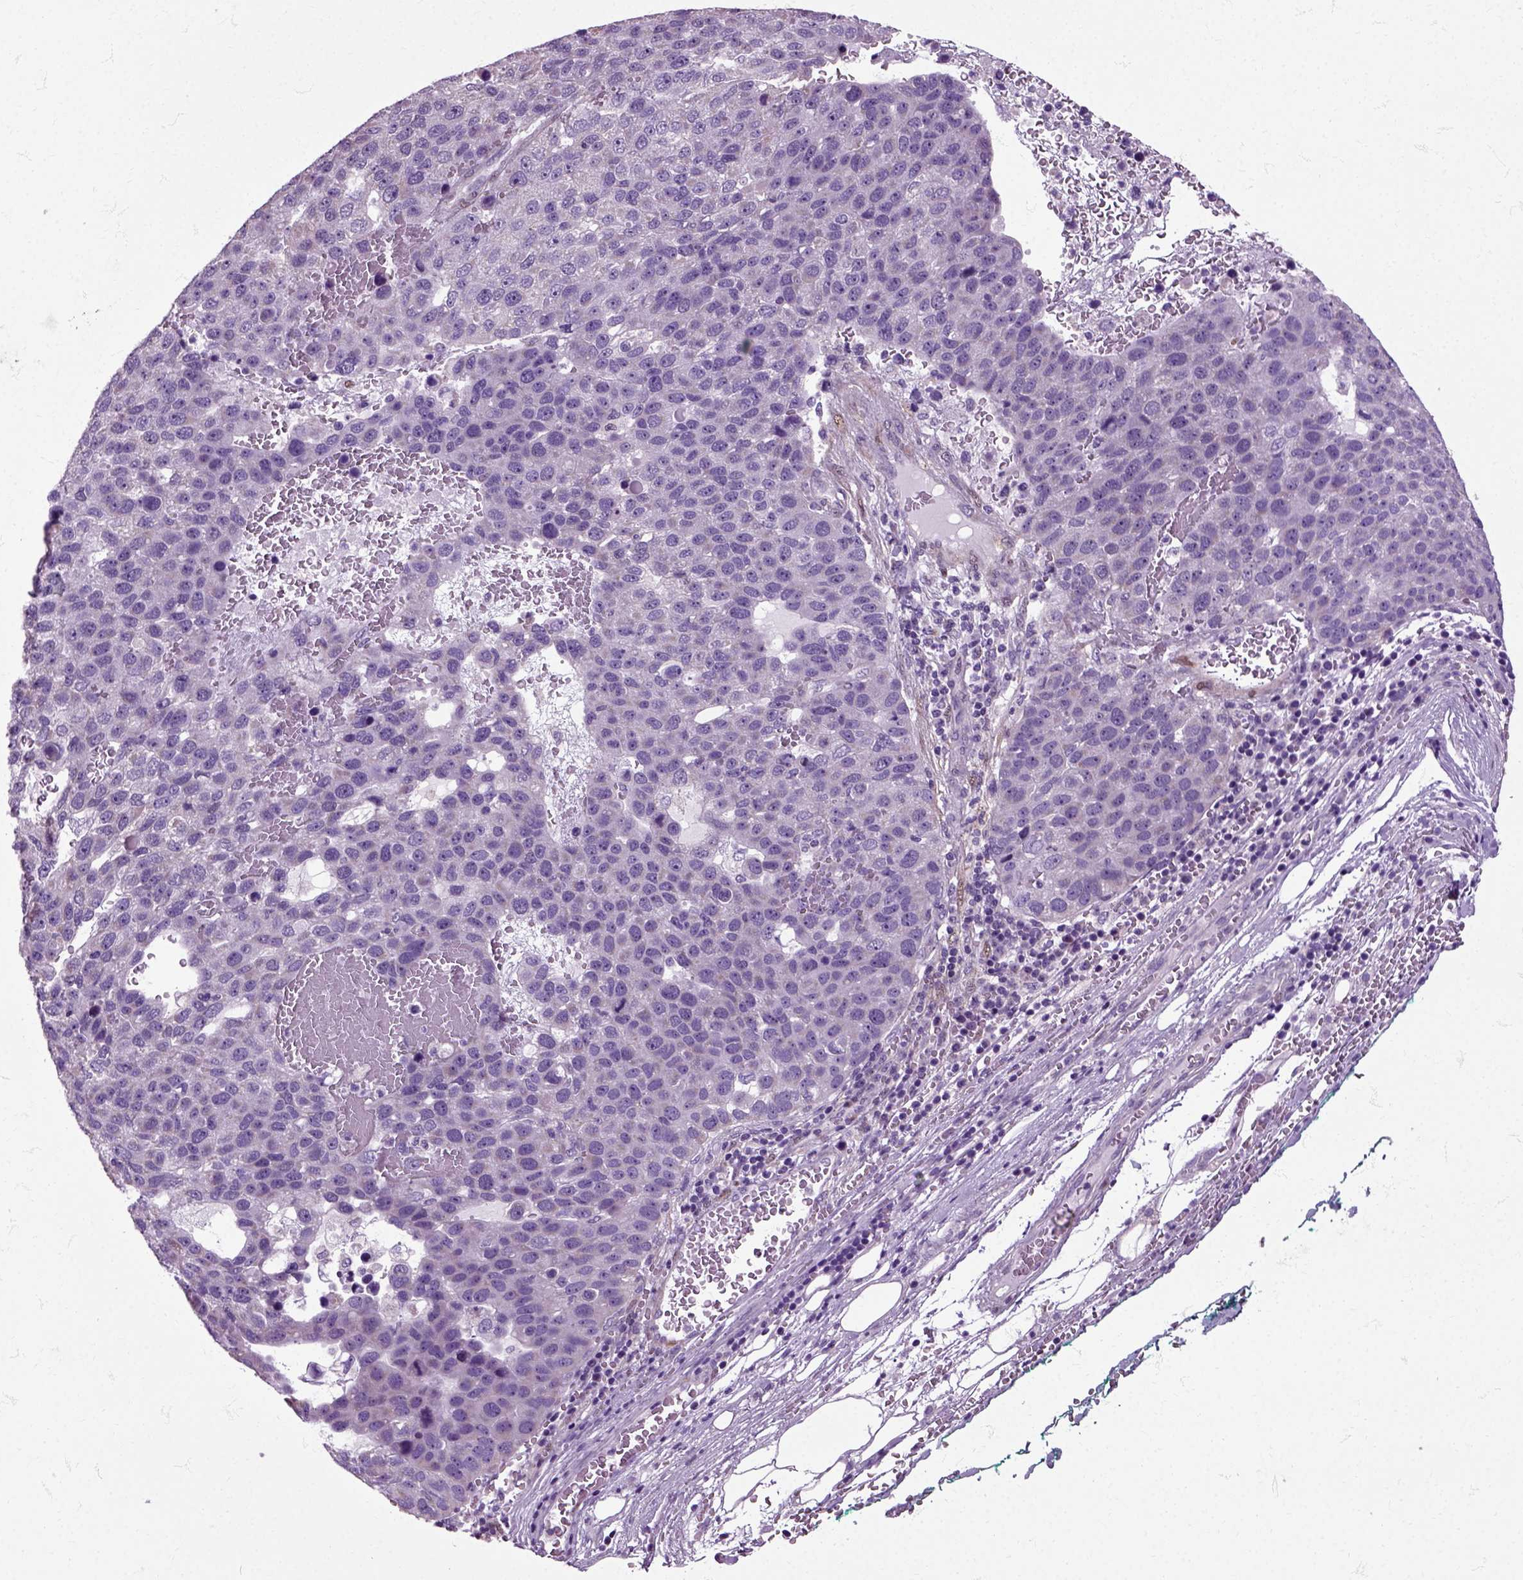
{"staining": {"intensity": "negative", "quantity": "none", "location": "none"}, "tissue": "pancreatic cancer", "cell_type": "Tumor cells", "image_type": "cancer", "snomed": [{"axis": "morphology", "description": "Adenocarcinoma, NOS"}, {"axis": "topography", "description": "Pancreas"}], "caption": "Immunohistochemical staining of human pancreatic cancer (adenocarcinoma) exhibits no significant expression in tumor cells. Nuclei are stained in blue.", "gene": "HSPA2", "patient": {"sex": "female", "age": 61}}